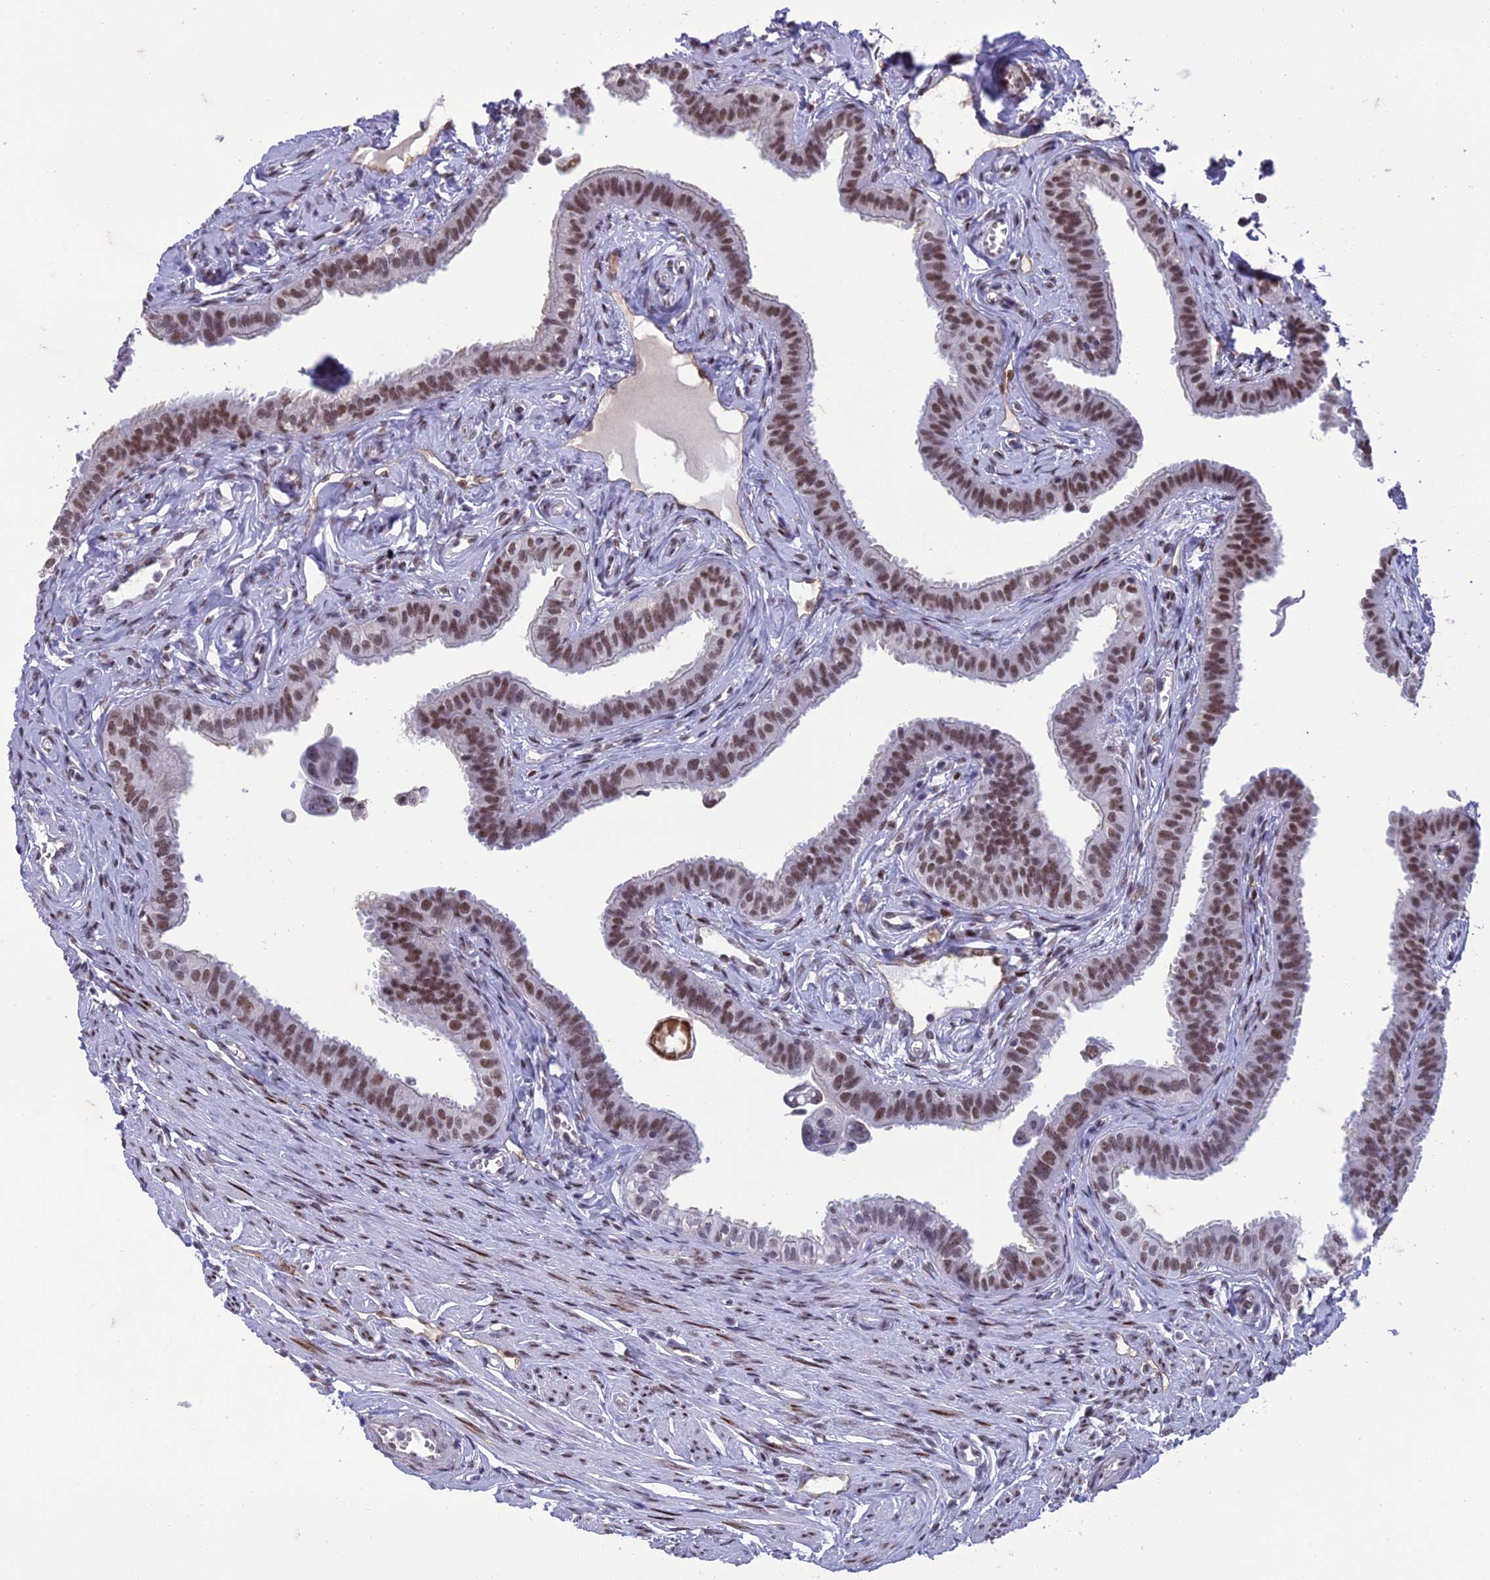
{"staining": {"intensity": "moderate", "quantity": ">75%", "location": "nuclear"}, "tissue": "fallopian tube", "cell_type": "Glandular cells", "image_type": "normal", "snomed": [{"axis": "morphology", "description": "Normal tissue, NOS"}, {"axis": "morphology", "description": "Carcinoma, NOS"}, {"axis": "topography", "description": "Fallopian tube"}, {"axis": "topography", "description": "Ovary"}], "caption": "Benign fallopian tube reveals moderate nuclear expression in about >75% of glandular cells, visualized by immunohistochemistry. (Stains: DAB (3,3'-diaminobenzidine) in brown, nuclei in blue, Microscopy: brightfield microscopy at high magnification).", "gene": "RANBP3", "patient": {"sex": "female", "age": 59}}